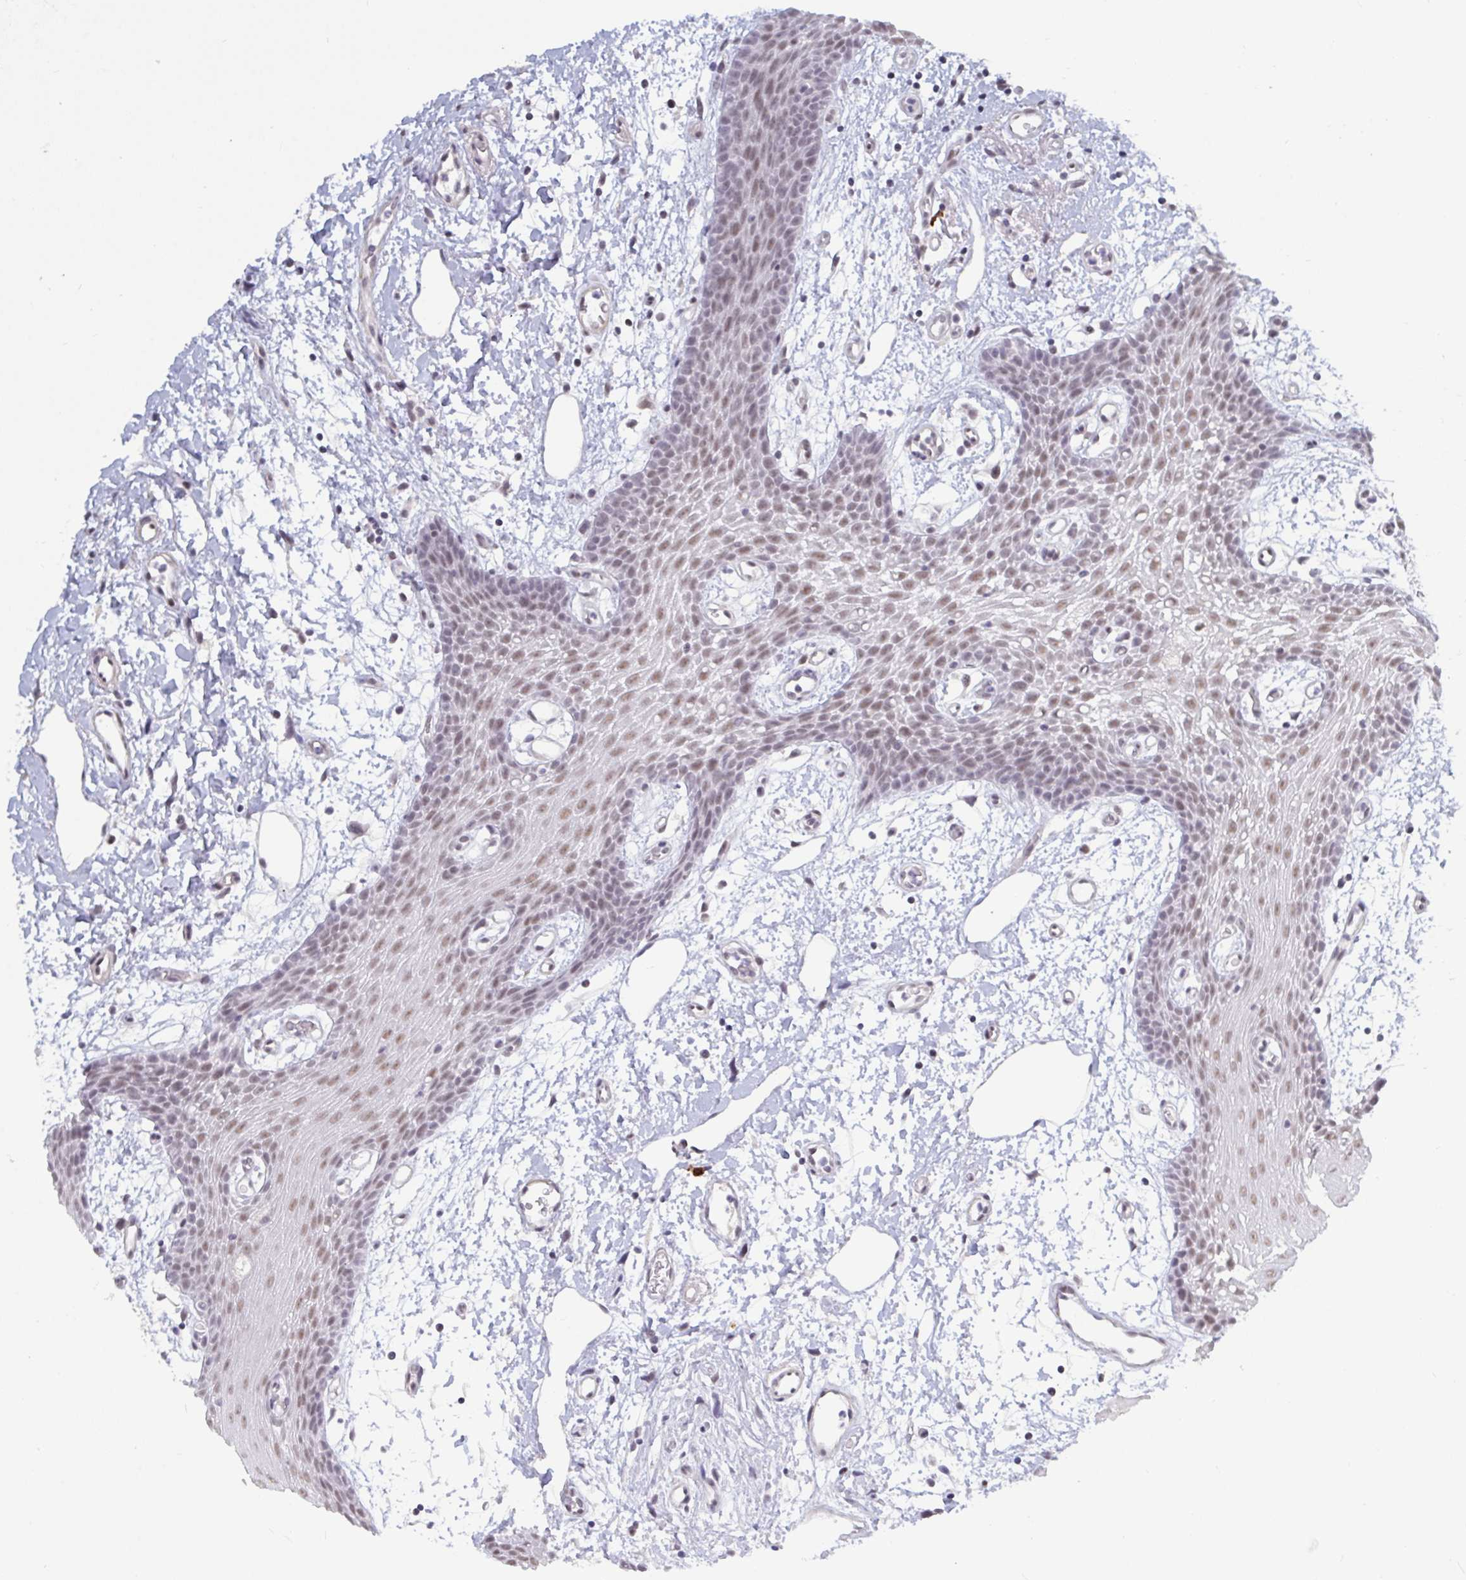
{"staining": {"intensity": "moderate", "quantity": ">75%", "location": "nuclear"}, "tissue": "oral mucosa", "cell_type": "Squamous epithelial cells", "image_type": "normal", "snomed": [{"axis": "morphology", "description": "Normal tissue, NOS"}, {"axis": "topography", "description": "Oral tissue"}], "caption": "IHC staining of unremarkable oral mucosa, which demonstrates medium levels of moderate nuclear expression in about >75% of squamous epithelial cells indicating moderate nuclear protein staining. The staining was performed using DAB (3,3'-diaminobenzidine) (brown) for protein detection and nuclei were counterstained in hematoxylin (blue).", "gene": "BCL7B", "patient": {"sex": "female", "age": 59}}